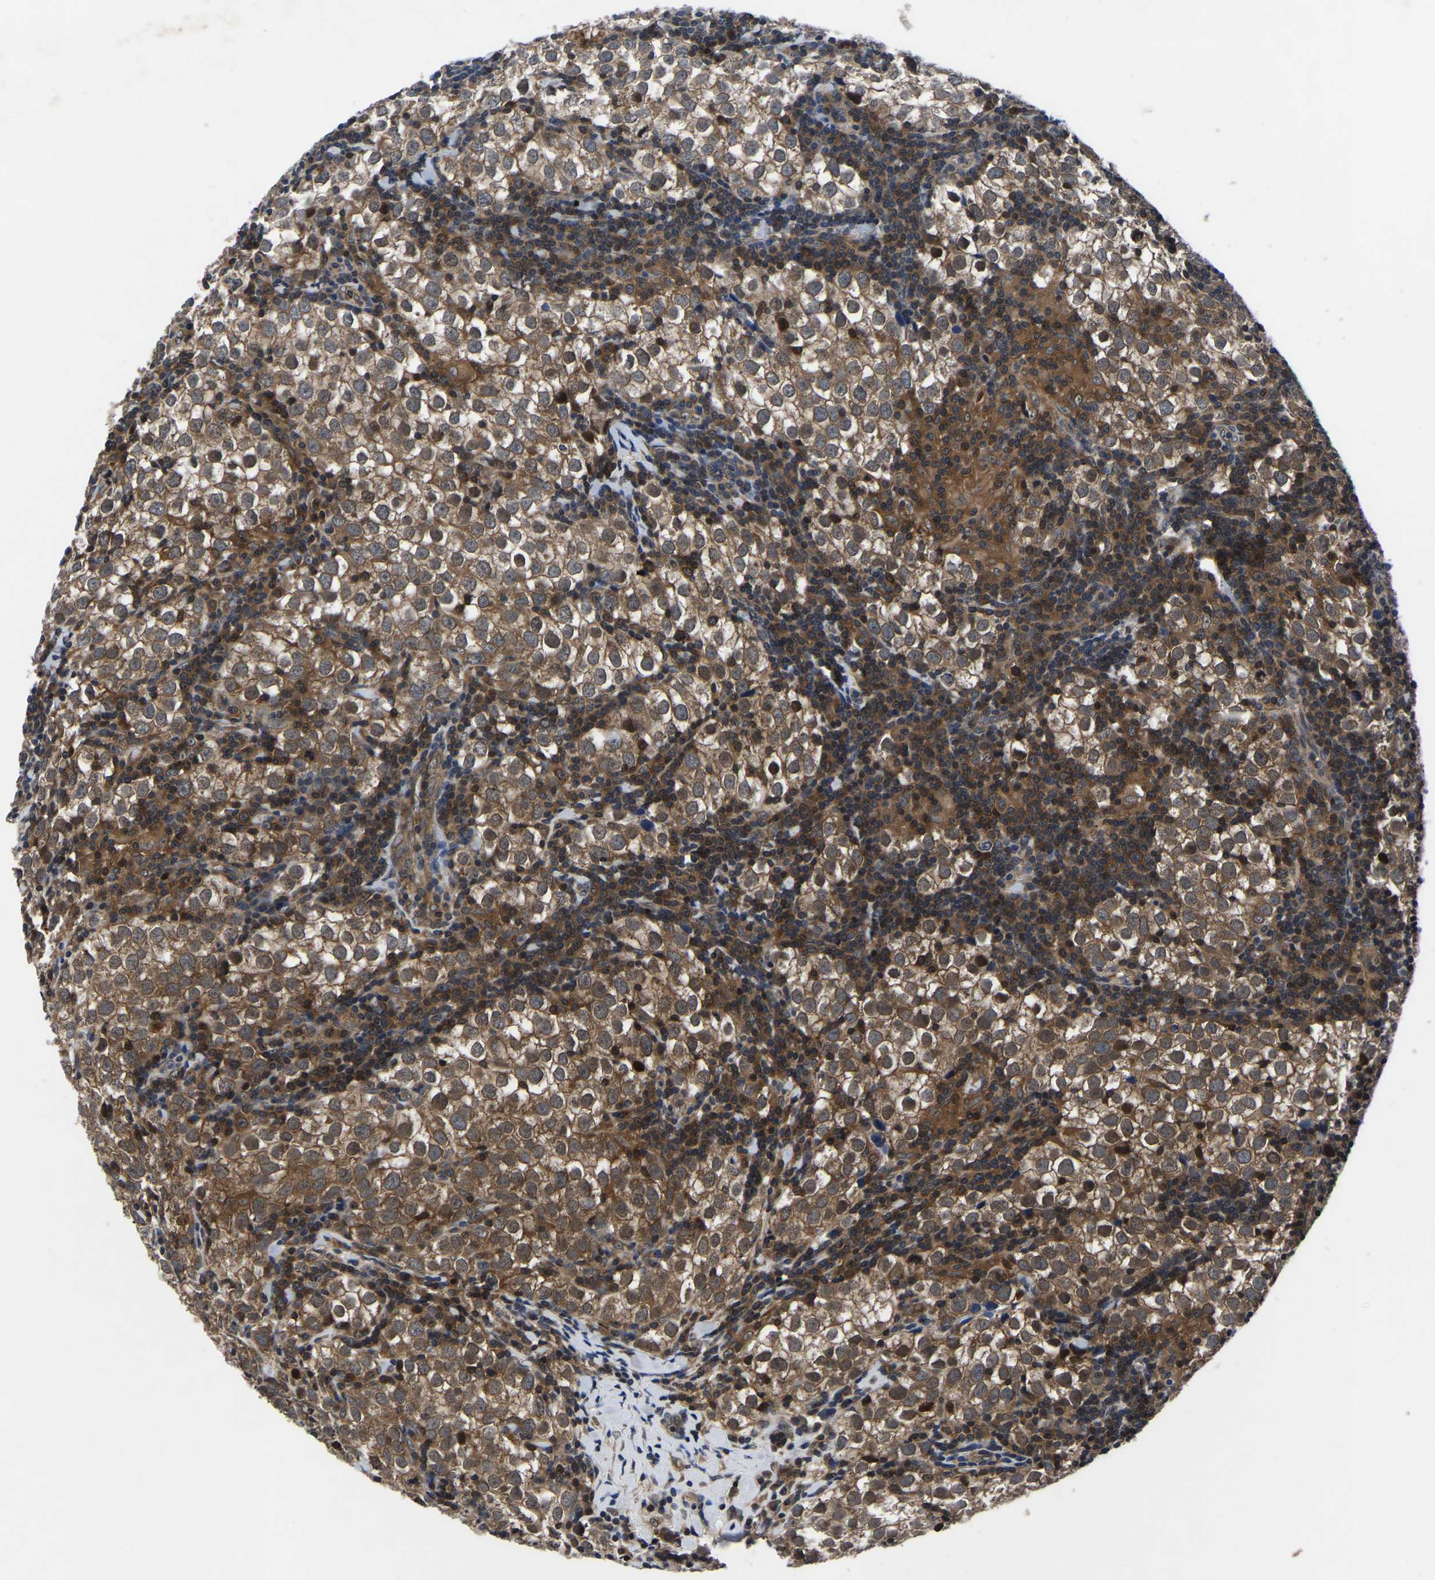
{"staining": {"intensity": "moderate", "quantity": ">75%", "location": "cytoplasmic/membranous"}, "tissue": "testis cancer", "cell_type": "Tumor cells", "image_type": "cancer", "snomed": [{"axis": "morphology", "description": "Seminoma, NOS"}, {"axis": "morphology", "description": "Carcinoma, Embryonal, NOS"}, {"axis": "topography", "description": "Testis"}], "caption": "Testis cancer (embryonal carcinoma) tissue displays moderate cytoplasmic/membranous staining in about >75% of tumor cells, visualized by immunohistochemistry.", "gene": "FGD5", "patient": {"sex": "male", "age": 36}}